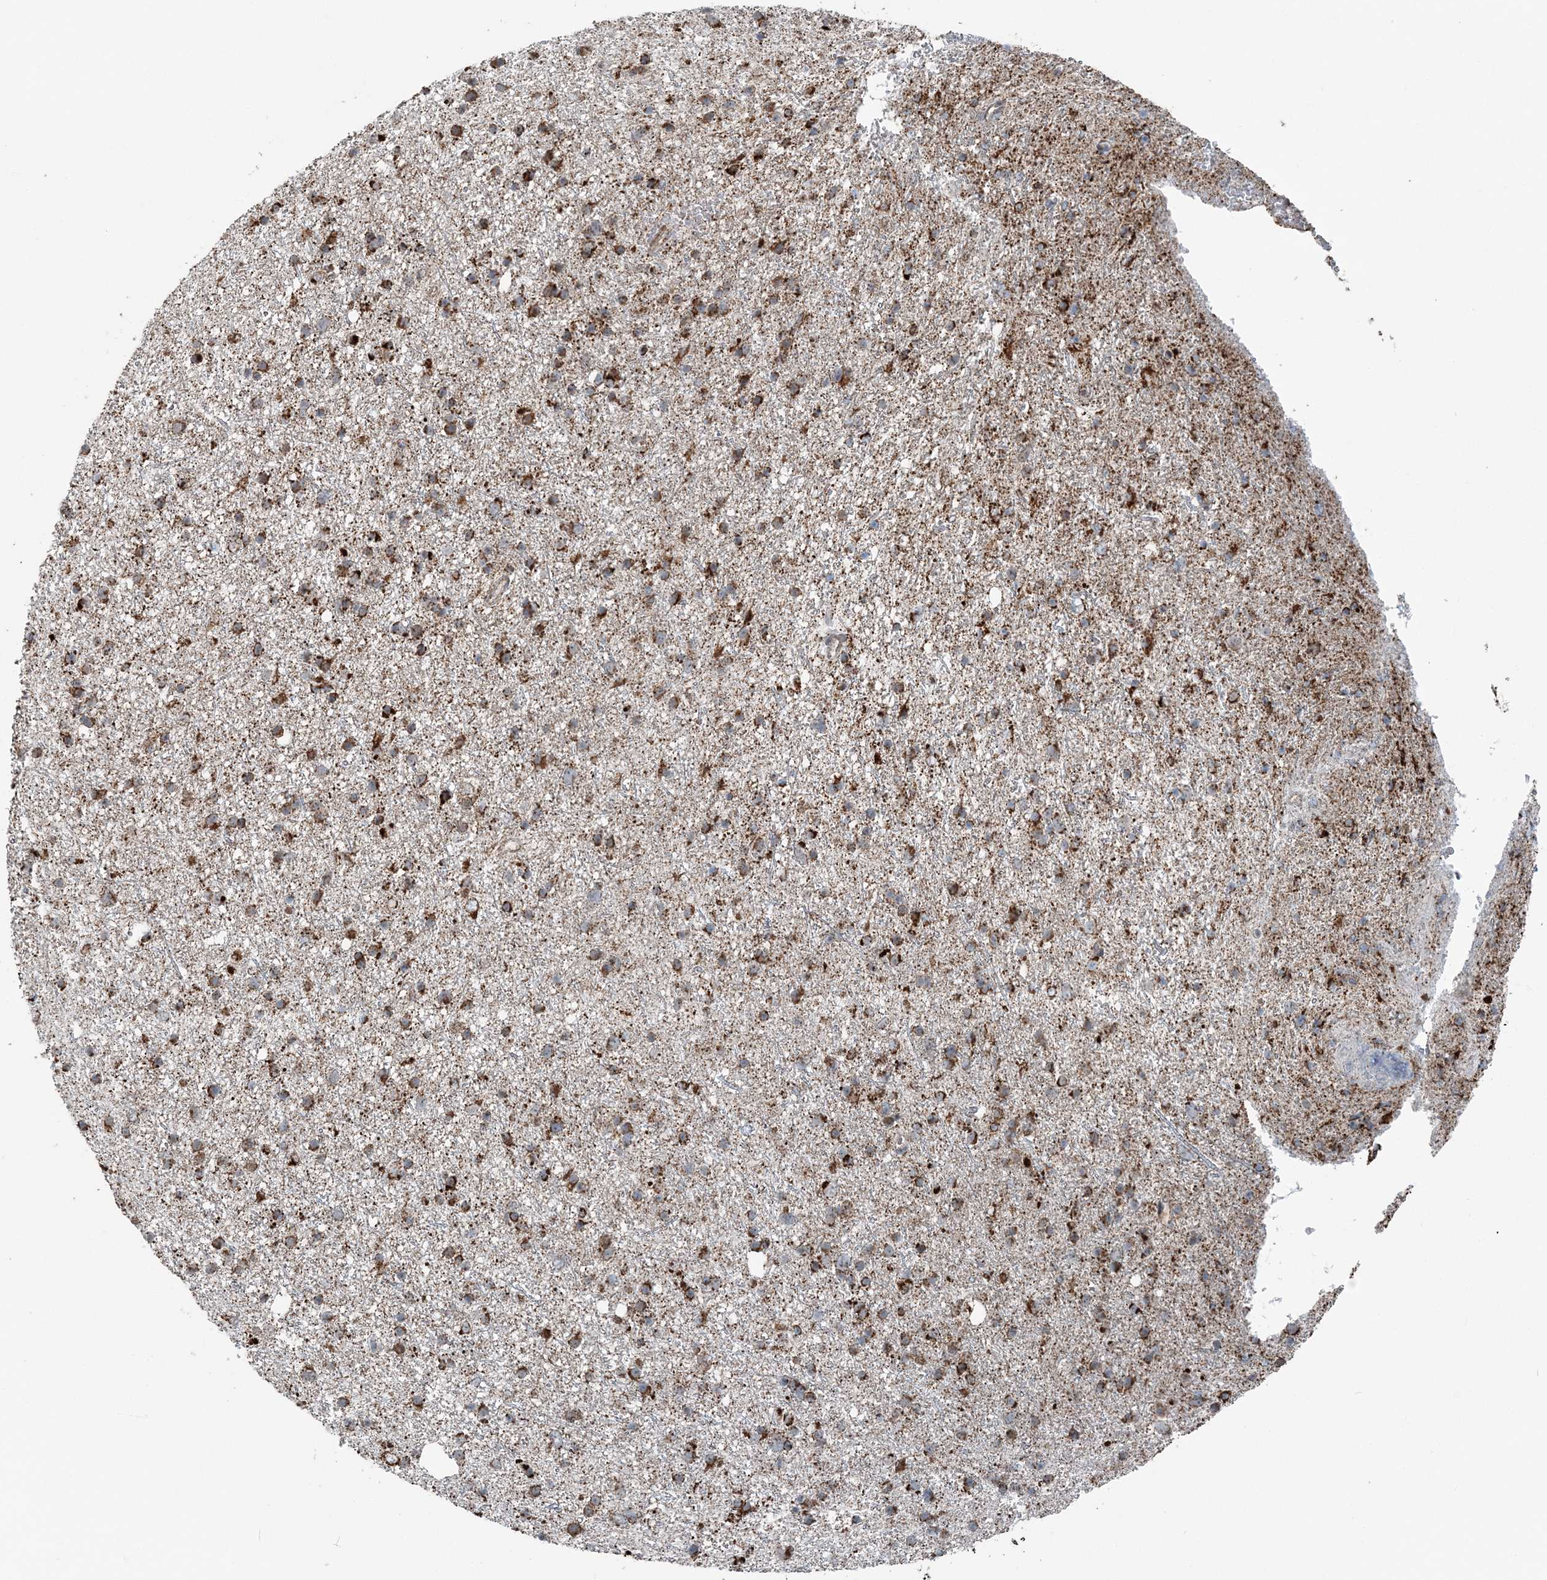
{"staining": {"intensity": "moderate", "quantity": ">75%", "location": "cytoplasmic/membranous"}, "tissue": "glioma", "cell_type": "Tumor cells", "image_type": "cancer", "snomed": [{"axis": "morphology", "description": "Glioma, malignant, Low grade"}, {"axis": "topography", "description": "Cerebral cortex"}], "caption": "The image shows staining of glioma, revealing moderate cytoplasmic/membranous protein staining (brown color) within tumor cells. The staining was performed using DAB, with brown indicating positive protein expression. Nuclei are stained blue with hematoxylin.", "gene": "SUCLG1", "patient": {"sex": "female", "age": 39}}